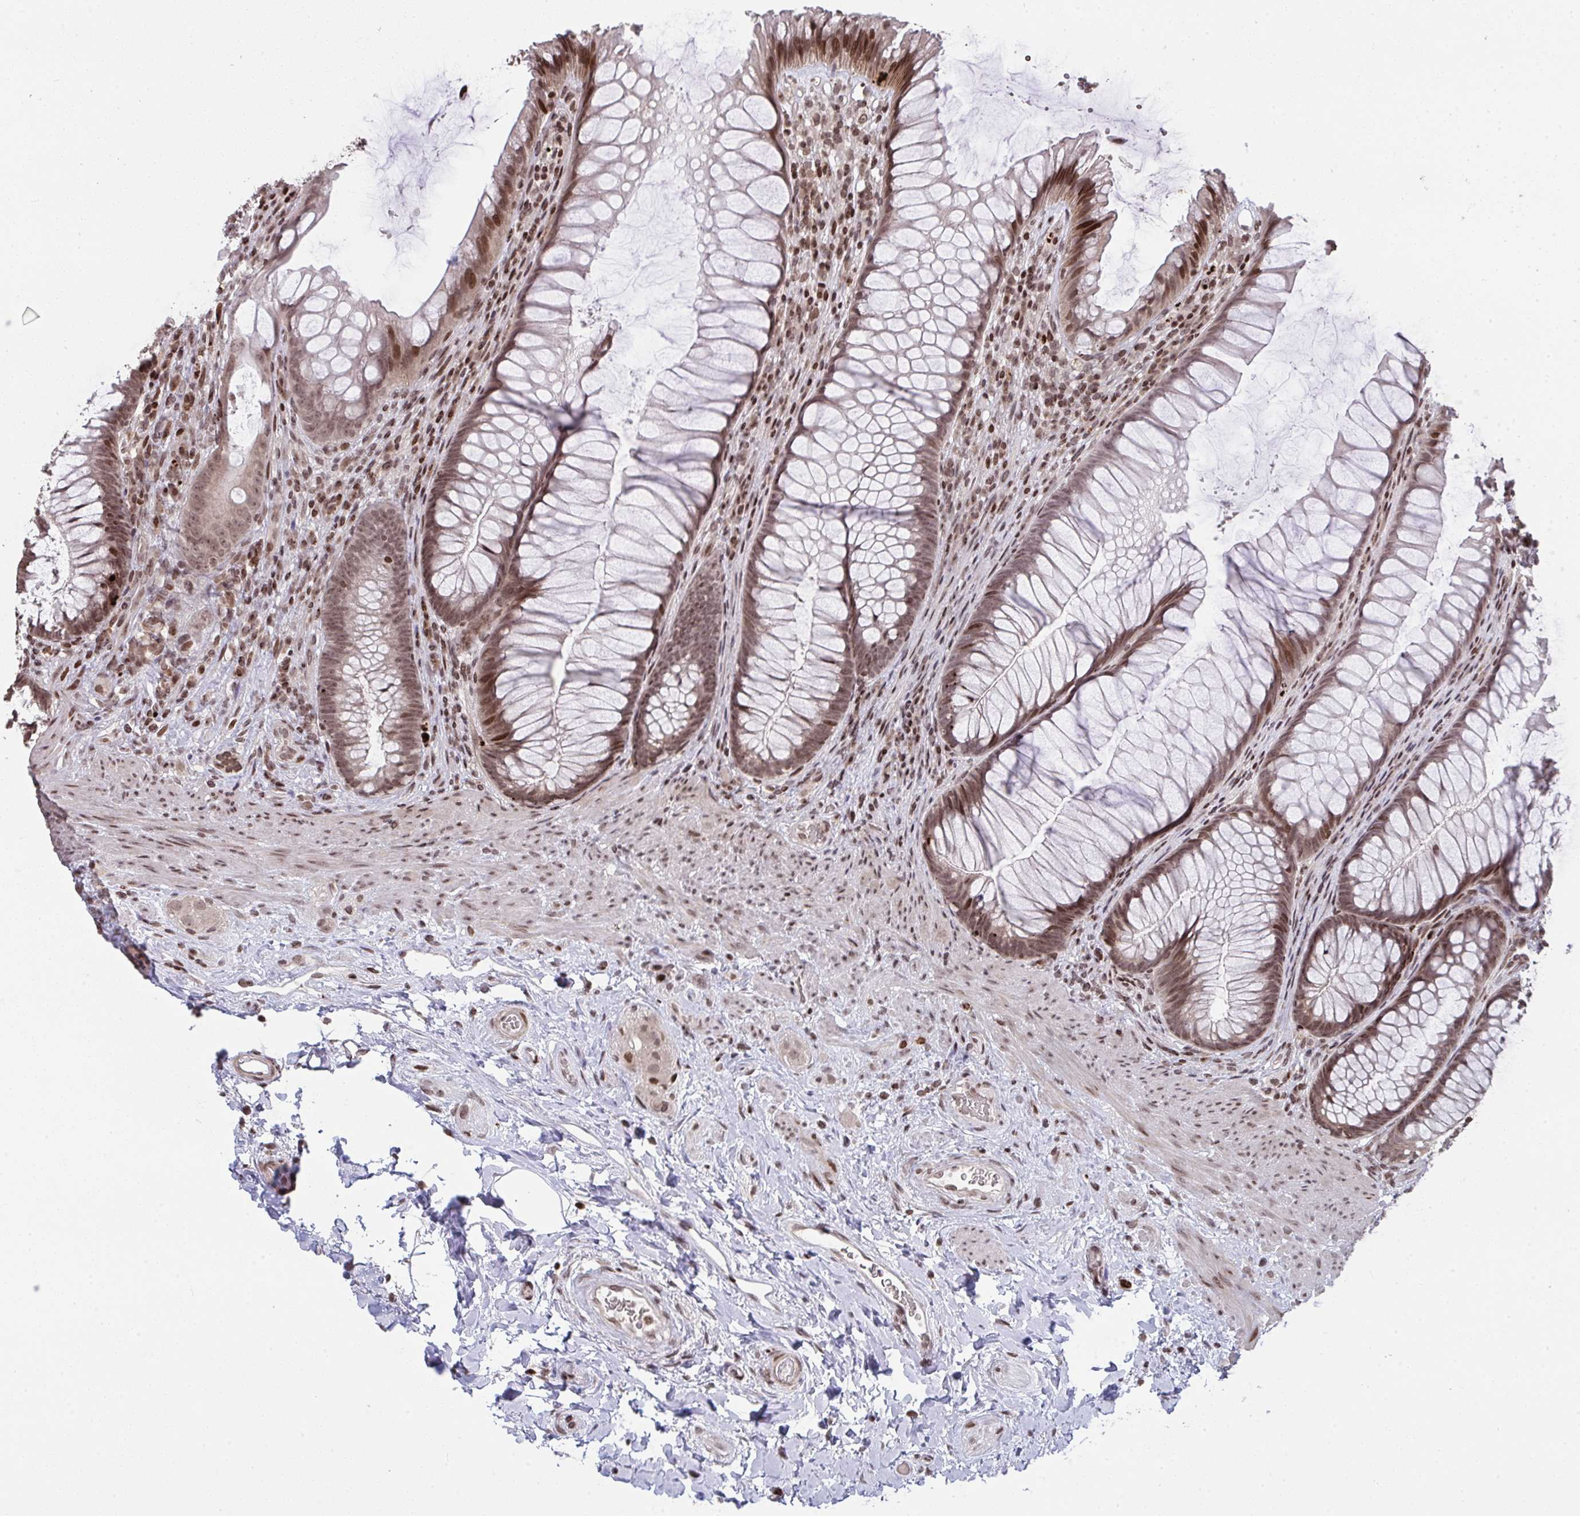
{"staining": {"intensity": "moderate", "quantity": ">75%", "location": "nuclear"}, "tissue": "rectum", "cell_type": "Glandular cells", "image_type": "normal", "snomed": [{"axis": "morphology", "description": "Normal tissue, NOS"}, {"axis": "topography", "description": "Rectum"}], "caption": "A high-resolution image shows IHC staining of benign rectum, which shows moderate nuclear positivity in approximately >75% of glandular cells.", "gene": "NIP7", "patient": {"sex": "male", "age": 53}}